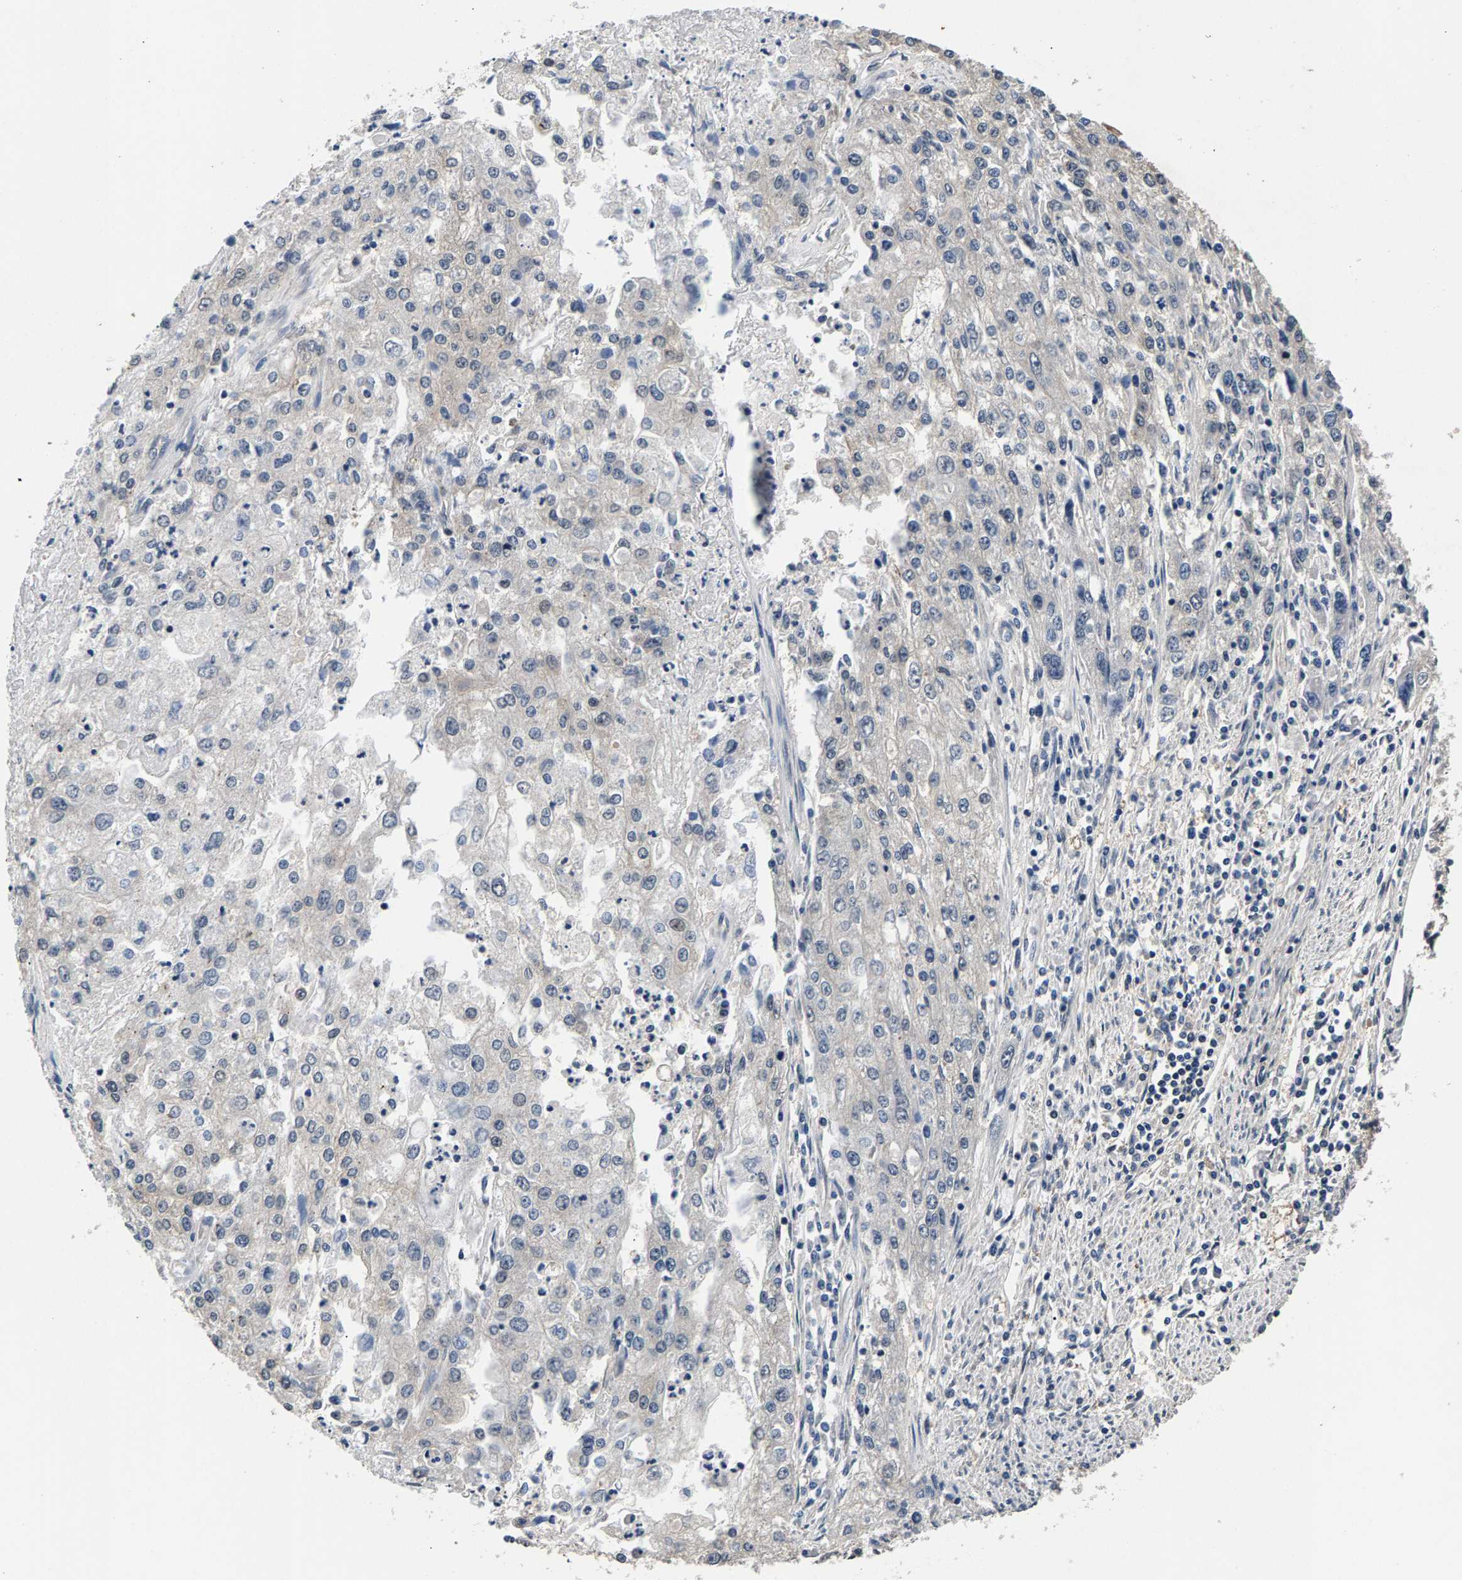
{"staining": {"intensity": "negative", "quantity": "none", "location": "none"}, "tissue": "endometrial cancer", "cell_type": "Tumor cells", "image_type": "cancer", "snomed": [{"axis": "morphology", "description": "Adenocarcinoma, NOS"}, {"axis": "topography", "description": "Endometrium"}], "caption": "This photomicrograph is of endometrial cancer (adenocarcinoma) stained with IHC to label a protein in brown with the nuclei are counter-stained blue. There is no expression in tumor cells. The staining was performed using DAB (3,3'-diaminobenzidine) to visualize the protein expression in brown, while the nuclei were stained in blue with hematoxylin (Magnification: 20x).", "gene": "RBM33", "patient": {"sex": "female", "age": 49}}